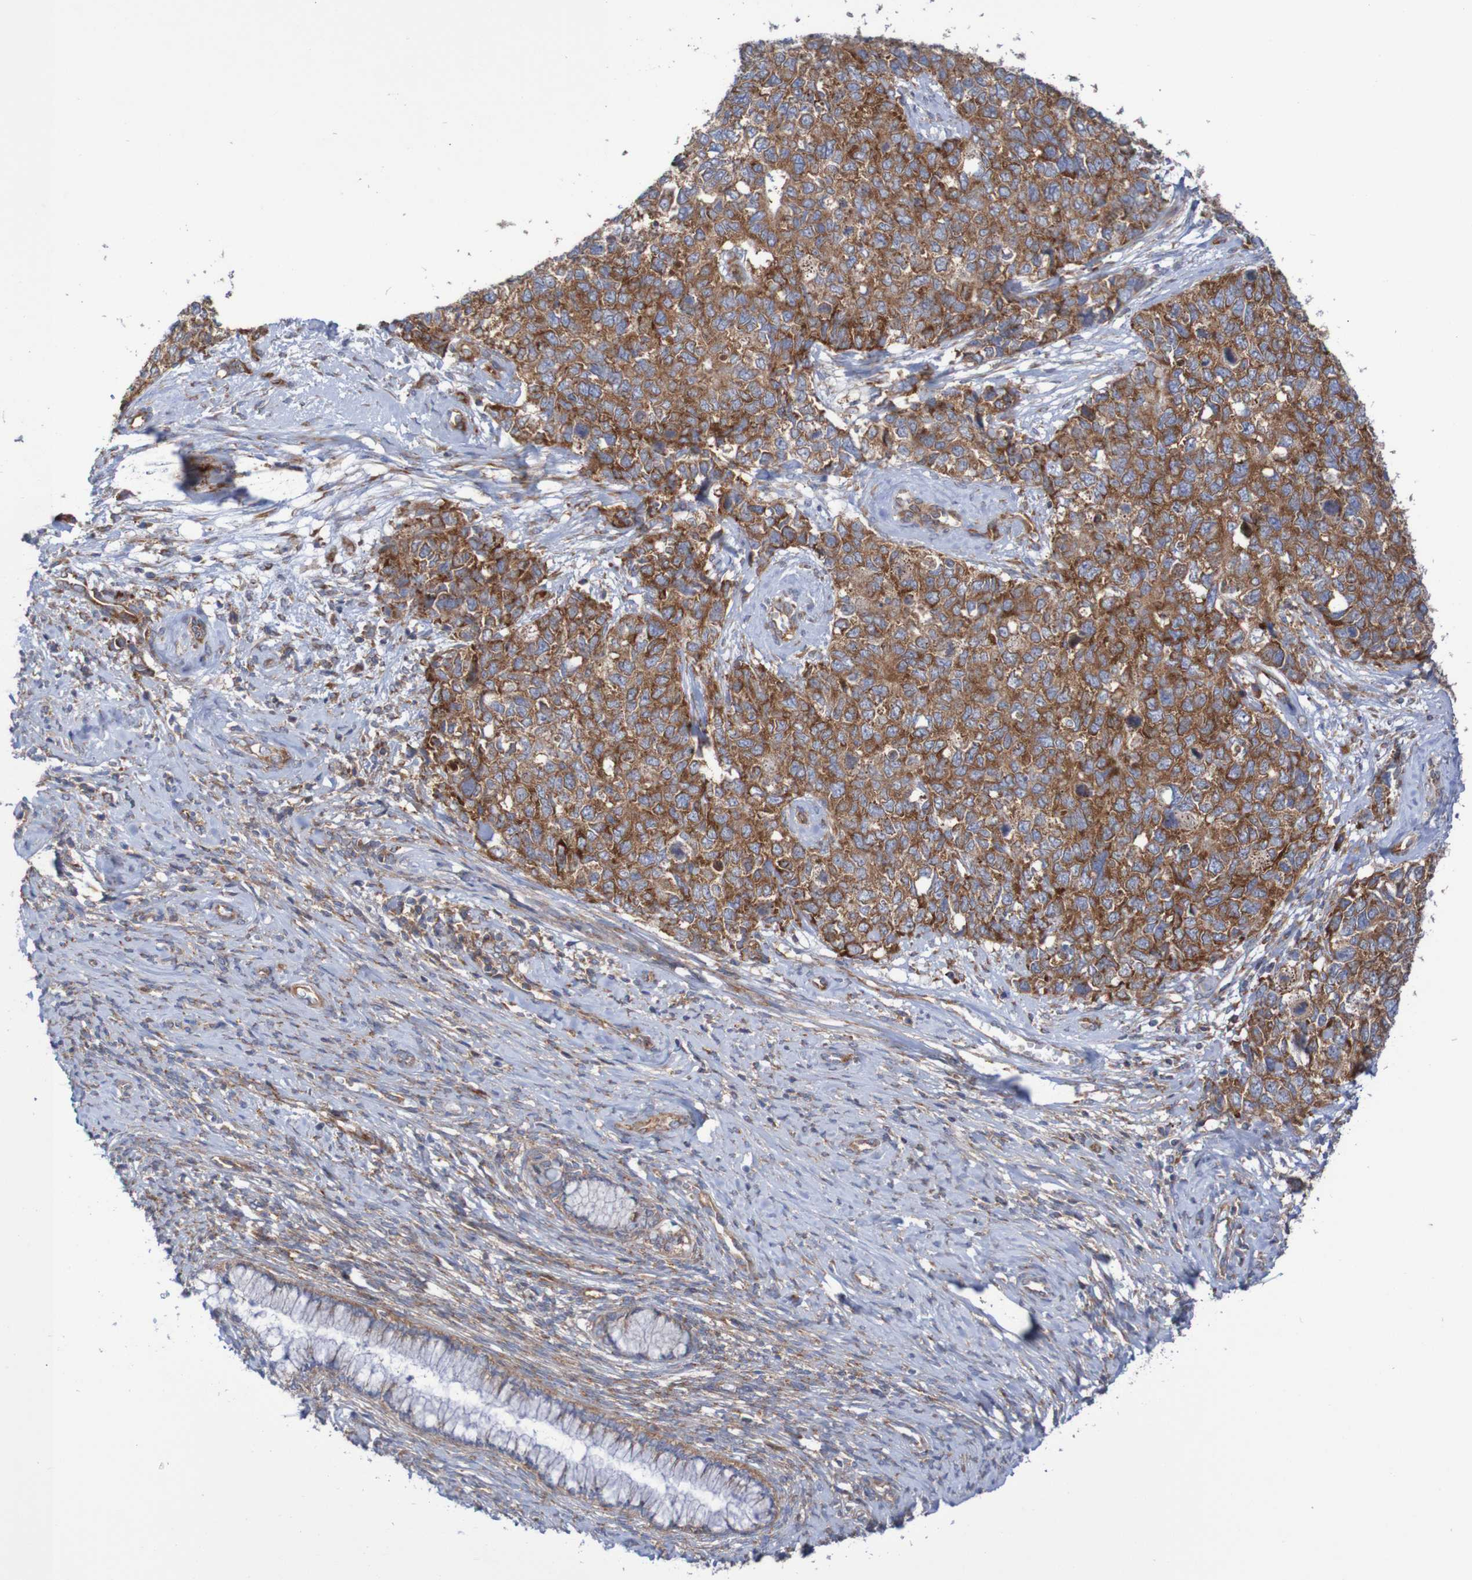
{"staining": {"intensity": "moderate", "quantity": ">75%", "location": "cytoplasmic/membranous"}, "tissue": "cervical cancer", "cell_type": "Tumor cells", "image_type": "cancer", "snomed": [{"axis": "morphology", "description": "Squamous cell carcinoma, NOS"}, {"axis": "topography", "description": "Cervix"}], "caption": "Tumor cells exhibit medium levels of moderate cytoplasmic/membranous expression in approximately >75% of cells in cervical squamous cell carcinoma.", "gene": "FXR2", "patient": {"sex": "female", "age": 63}}